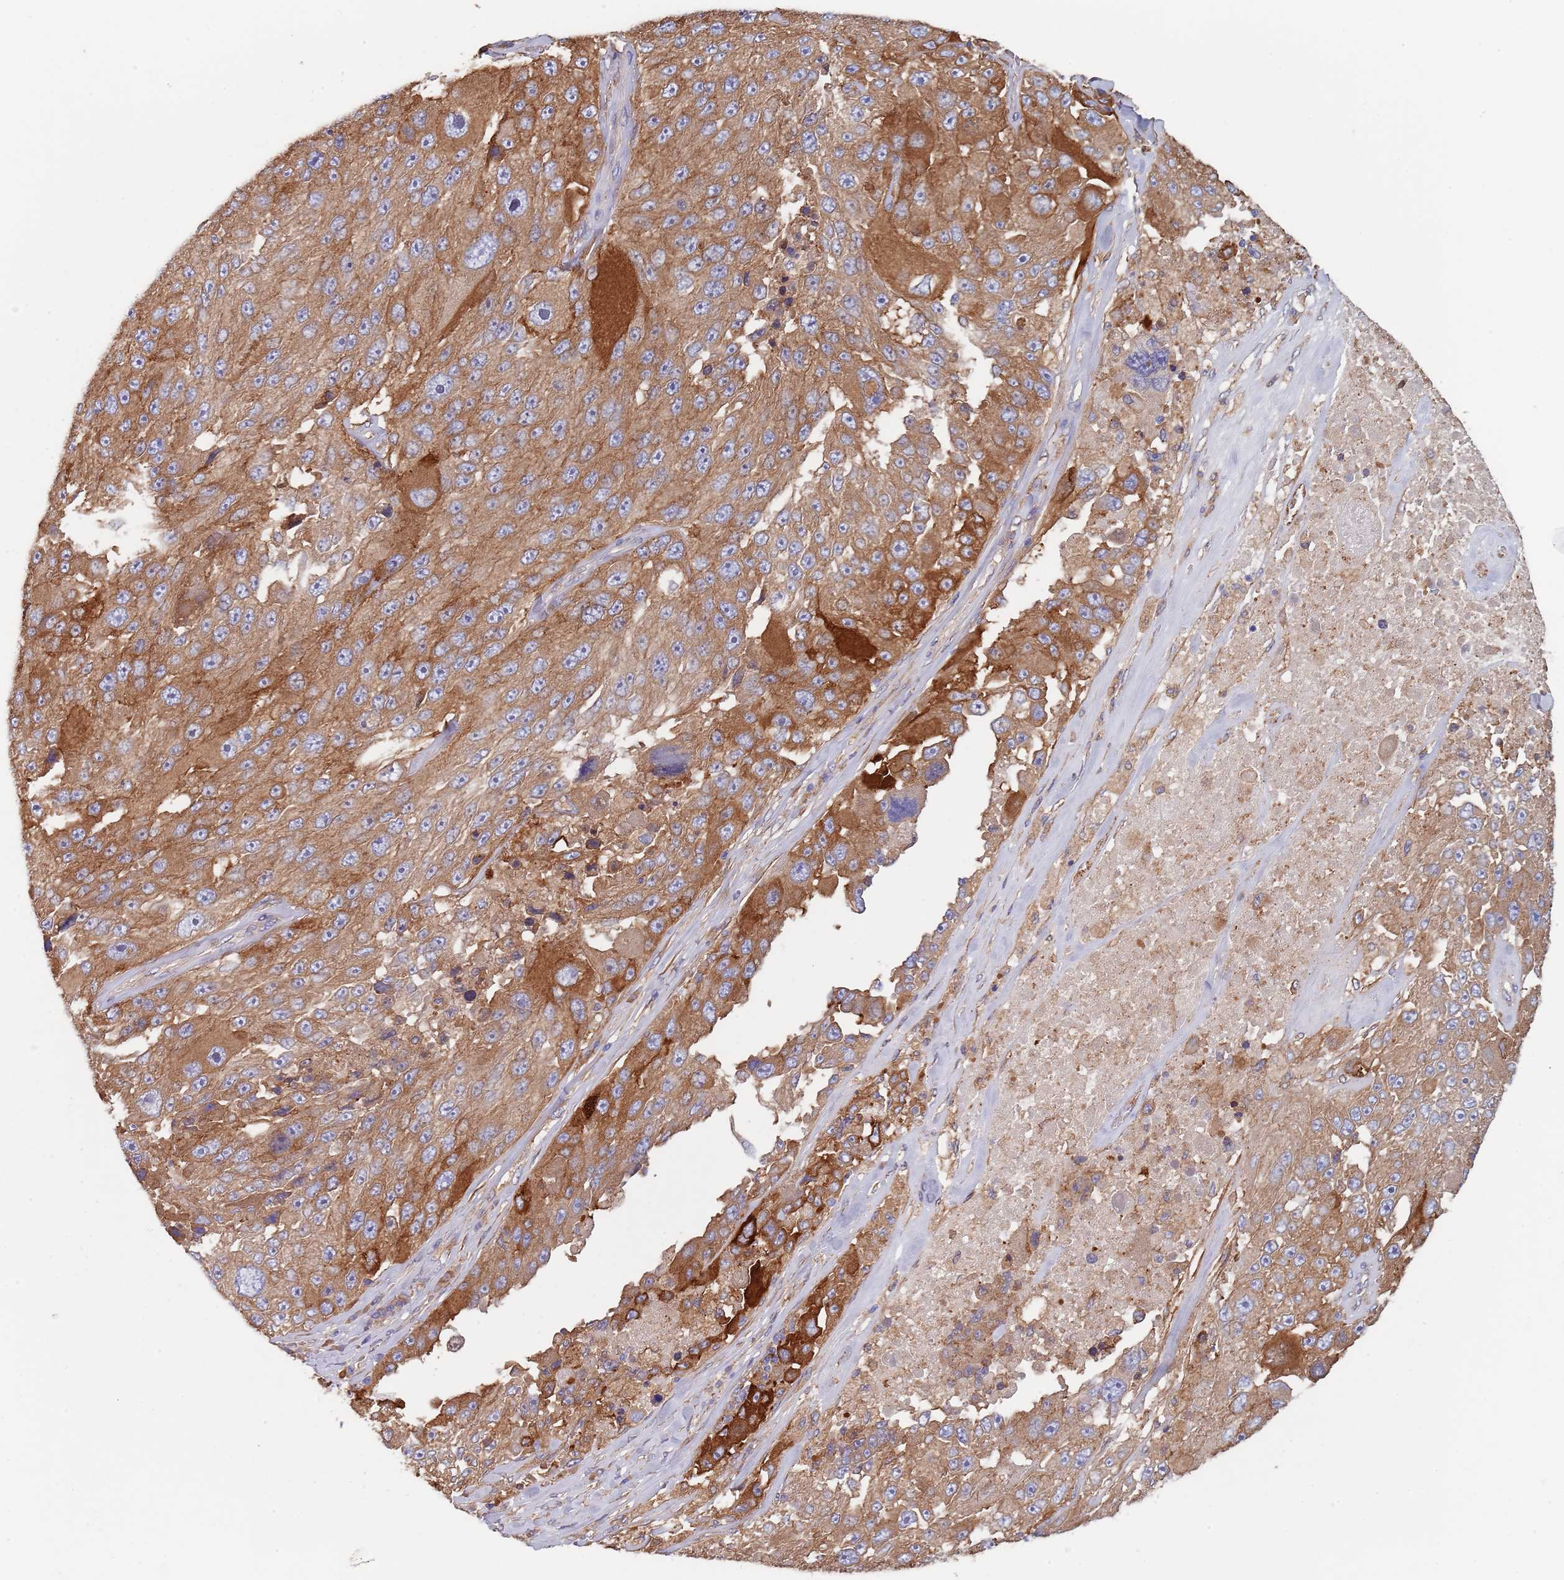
{"staining": {"intensity": "moderate", "quantity": ">75%", "location": "cytoplasmic/membranous"}, "tissue": "melanoma", "cell_type": "Tumor cells", "image_type": "cancer", "snomed": [{"axis": "morphology", "description": "Malignant melanoma, Metastatic site"}, {"axis": "topography", "description": "Lymph node"}], "caption": "Immunohistochemistry (IHC) (DAB) staining of malignant melanoma (metastatic site) displays moderate cytoplasmic/membranous protein expression in approximately >75% of tumor cells.", "gene": "DCUN1D3", "patient": {"sex": "male", "age": 62}}